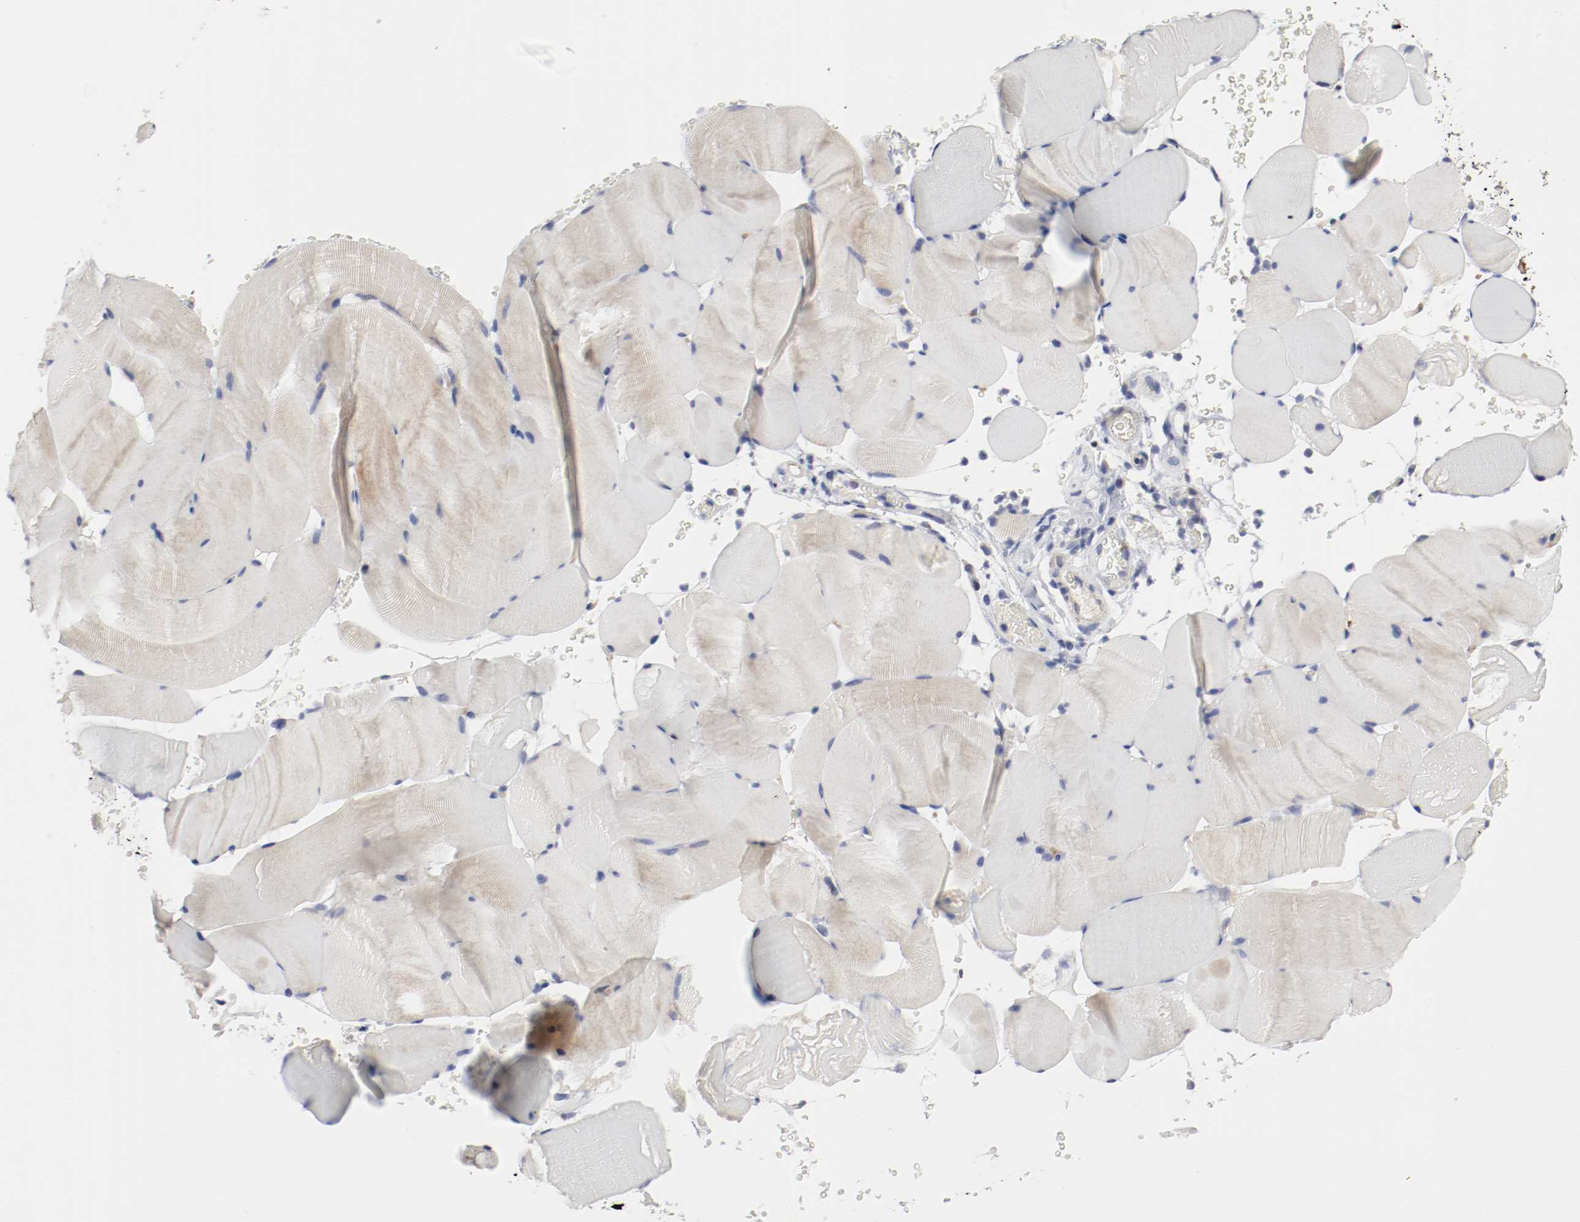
{"staining": {"intensity": "weak", "quantity": ">75%", "location": "cytoplasmic/membranous"}, "tissue": "skeletal muscle", "cell_type": "Myocytes", "image_type": "normal", "snomed": [{"axis": "morphology", "description": "Normal tissue, NOS"}, {"axis": "topography", "description": "Skeletal muscle"}], "caption": "Skeletal muscle was stained to show a protein in brown. There is low levels of weak cytoplasmic/membranous expression in approximately >75% of myocytes. (IHC, brightfield microscopy, high magnification).", "gene": "AFG3L2", "patient": {"sex": "male", "age": 62}}